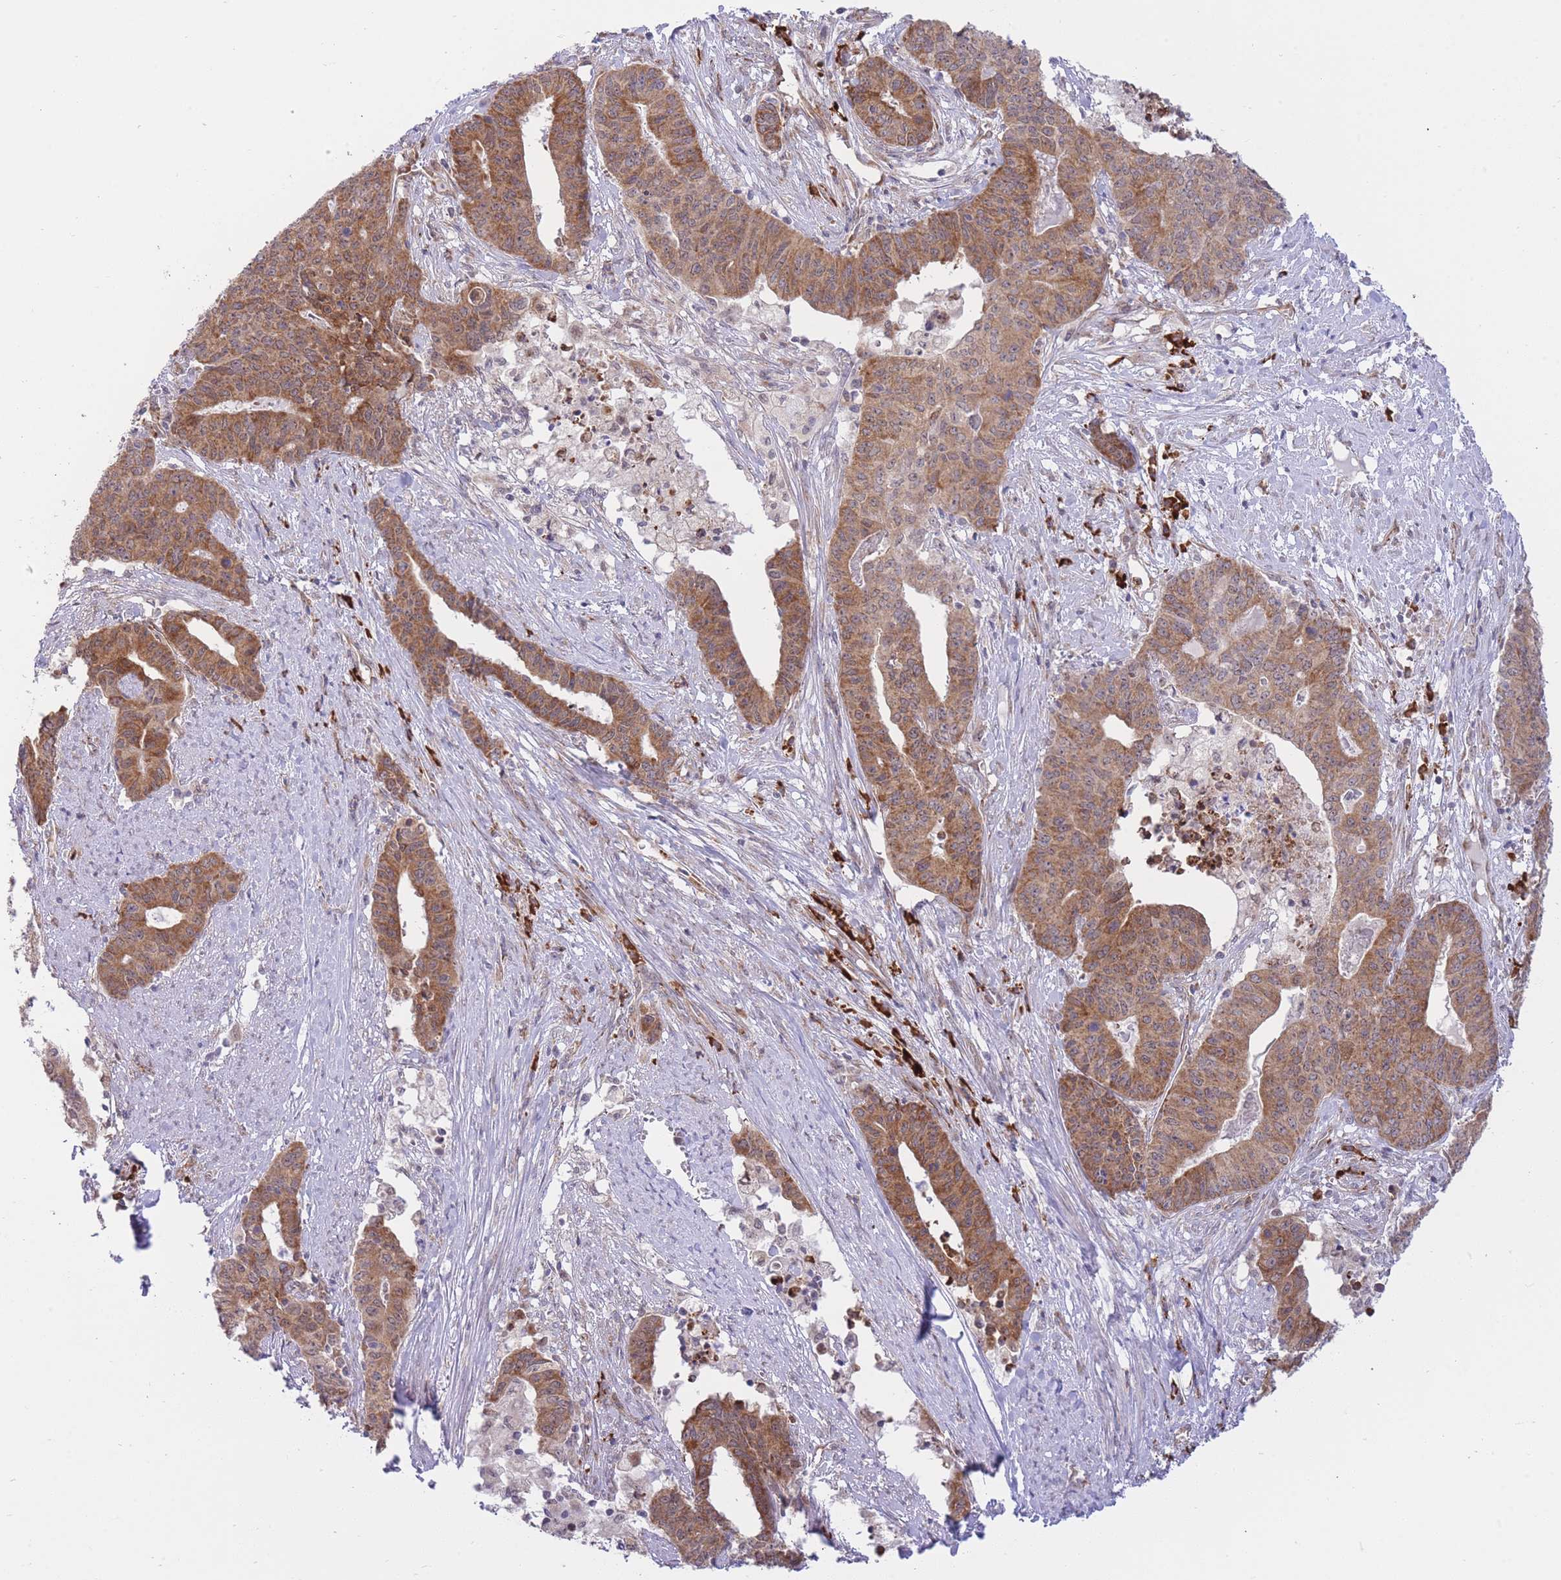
{"staining": {"intensity": "moderate", "quantity": ">75%", "location": "cytoplasmic/membranous,nuclear"}, "tissue": "endometrial cancer", "cell_type": "Tumor cells", "image_type": "cancer", "snomed": [{"axis": "morphology", "description": "Adenocarcinoma, NOS"}, {"axis": "topography", "description": "Endometrium"}], "caption": "Adenocarcinoma (endometrial) stained with IHC exhibits moderate cytoplasmic/membranous and nuclear staining in approximately >75% of tumor cells. (Stains: DAB (3,3'-diaminobenzidine) in brown, nuclei in blue, Microscopy: brightfield microscopy at high magnification).", "gene": "EXOSC8", "patient": {"sex": "female", "age": 59}}